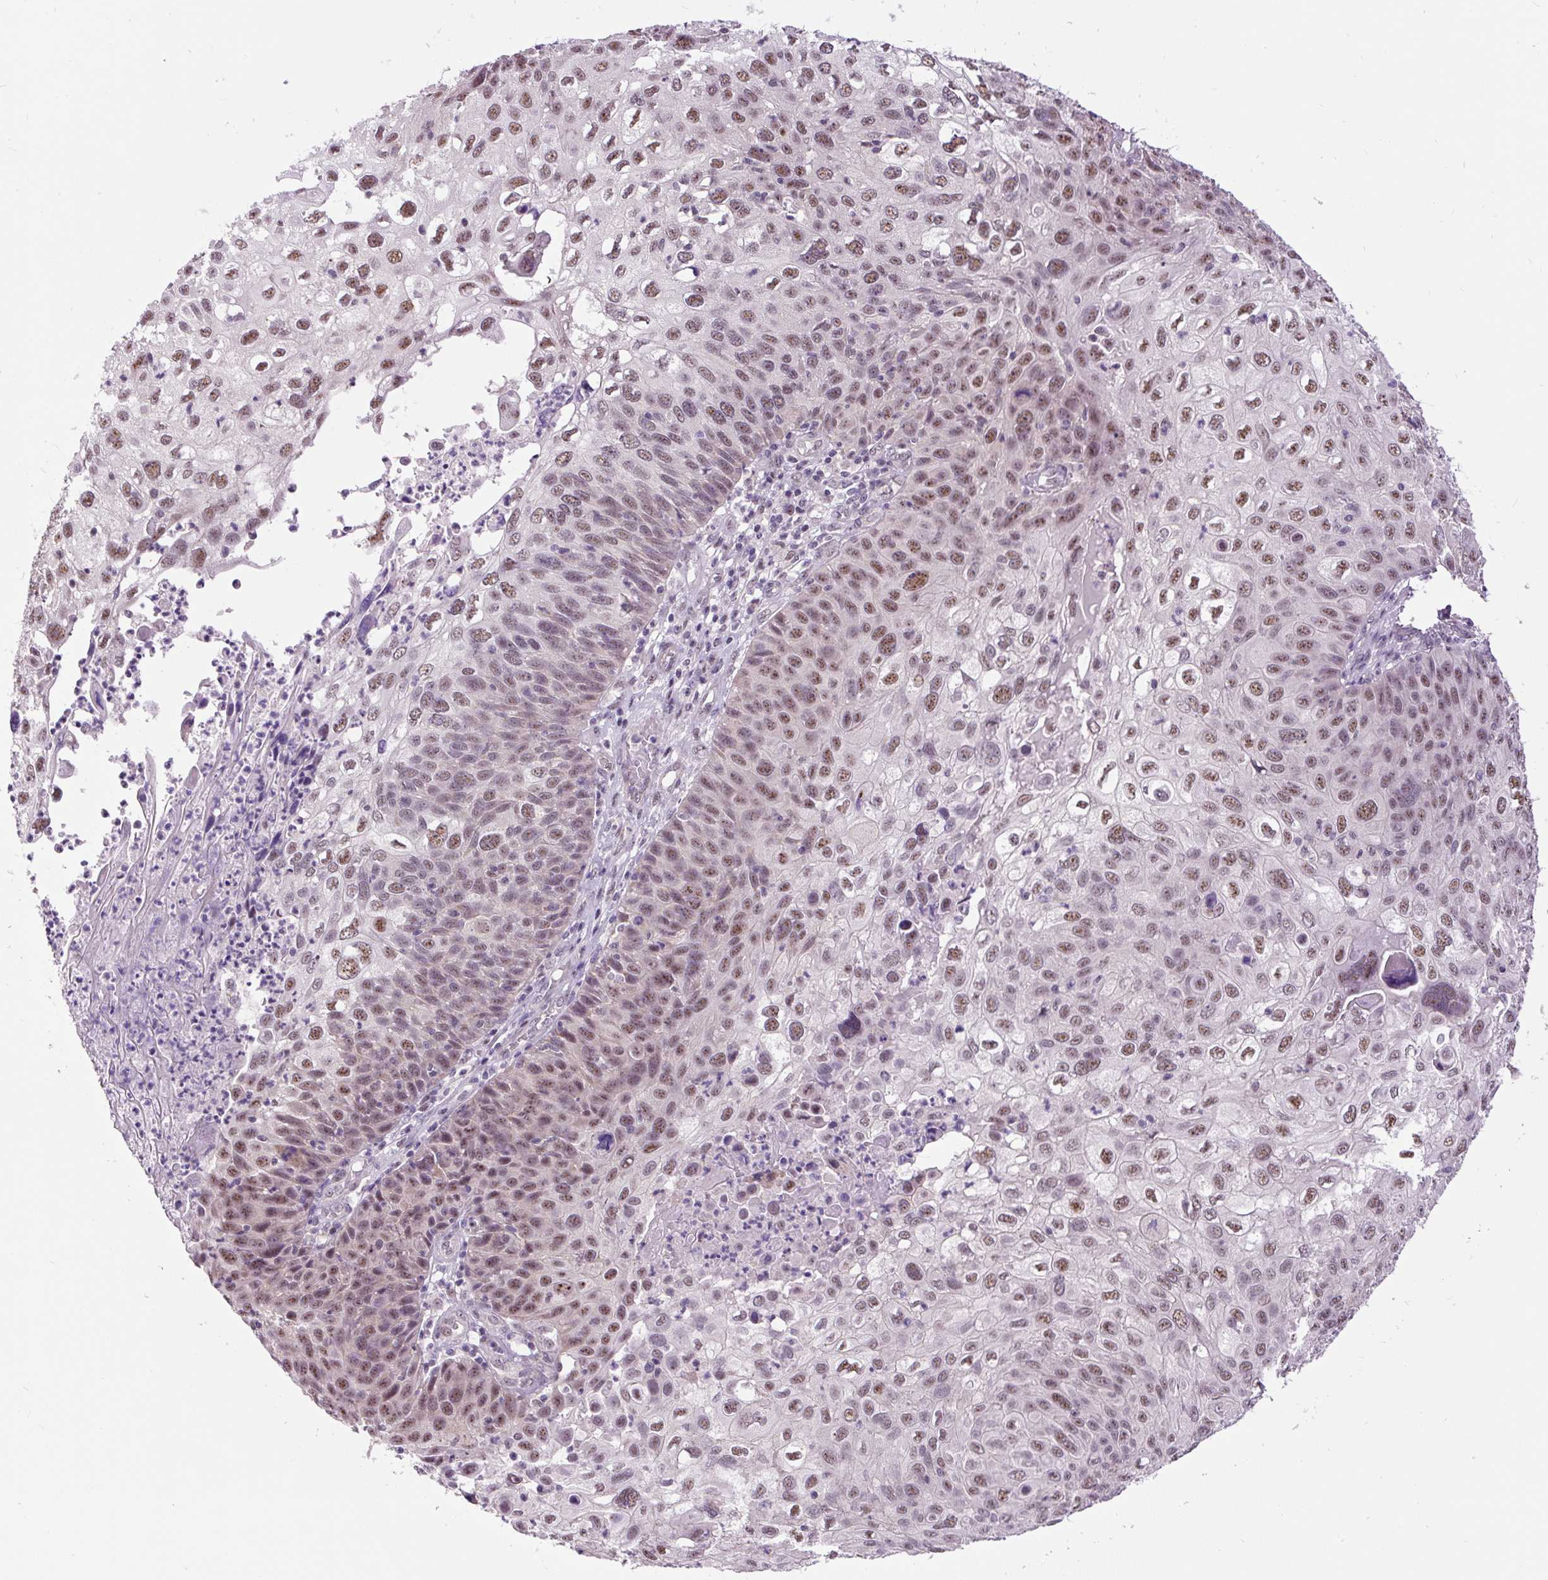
{"staining": {"intensity": "moderate", "quantity": "25%-75%", "location": "nuclear"}, "tissue": "skin cancer", "cell_type": "Tumor cells", "image_type": "cancer", "snomed": [{"axis": "morphology", "description": "Squamous cell carcinoma, NOS"}, {"axis": "topography", "description": "Skin"}], "caption": "Tumor cells exhibit medium levels of moderate nuclear staining in approximately 25%-75% of cells in human skin squamous cell carcinoma. Immunohistochemistry stains the protein in brown and the nuclei are stained blue.", "gene": "SMC5", "patient": {"sex": "male", "age": 87}}